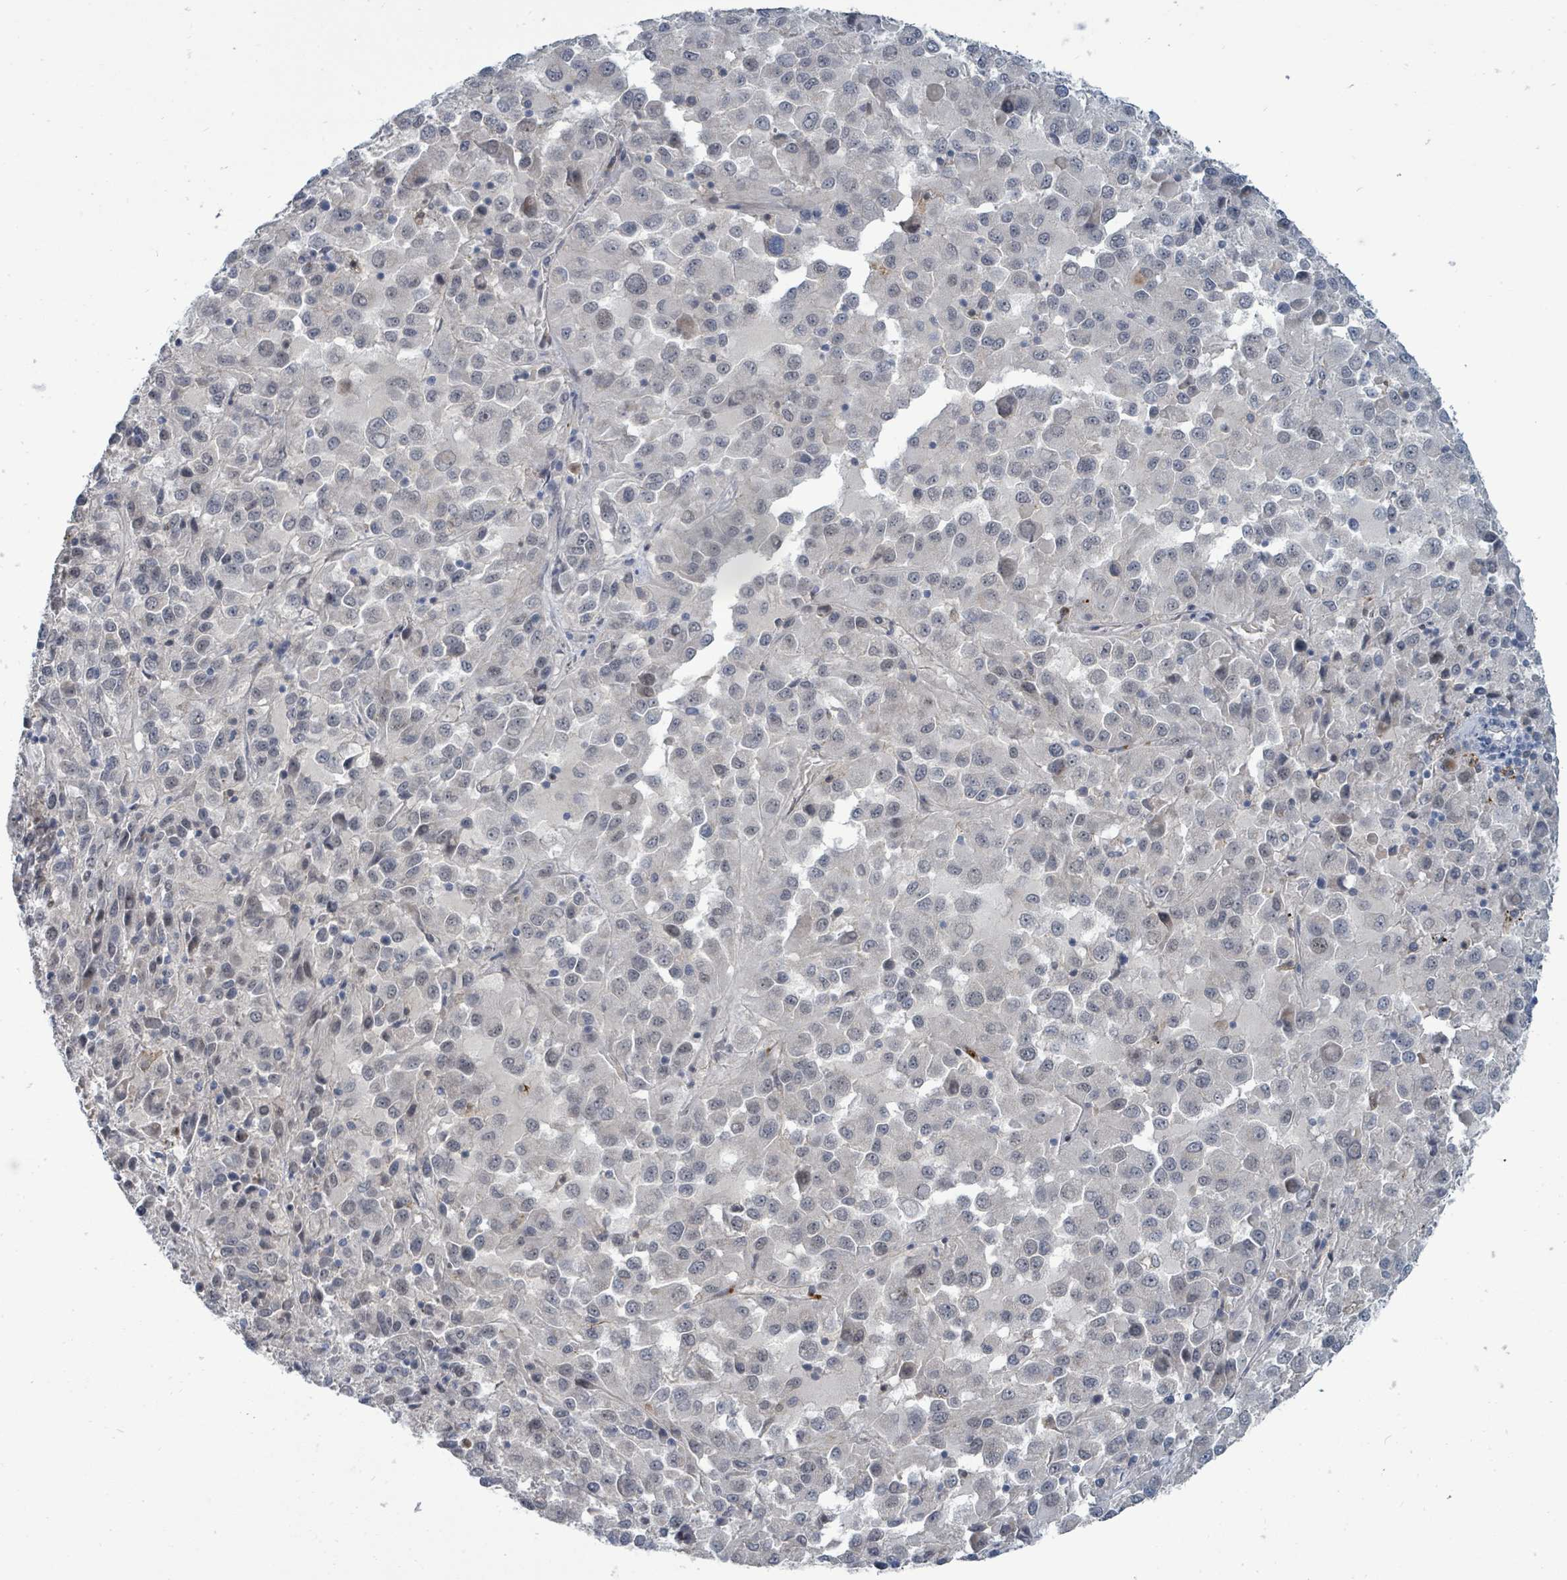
{"staining": {"intensity": "negative", "quantity": "none", "location": "none"}, "tissue": "melanoma", "cell_type": "Tumor cells", "image_type": "cancer", "snomed": [{"axis": "morphology", "description": "Malignant melanoma, Metastatic site"}, {"axis": "topography", "description": "Lung"}], "caption": "High magnification brightfield microscopy of malignant melanoma (metastatic site) stained with DAB (brown) and counterstained with hematoxylin (blue): tumor cells show no significant expression. Brightfield microscopy of IHC stained with DAB (brown) and hematoxylin (blue), captured at high magnification.", "gene": "TRDMT1", "patient": {"sex": "male", "age": 64}}